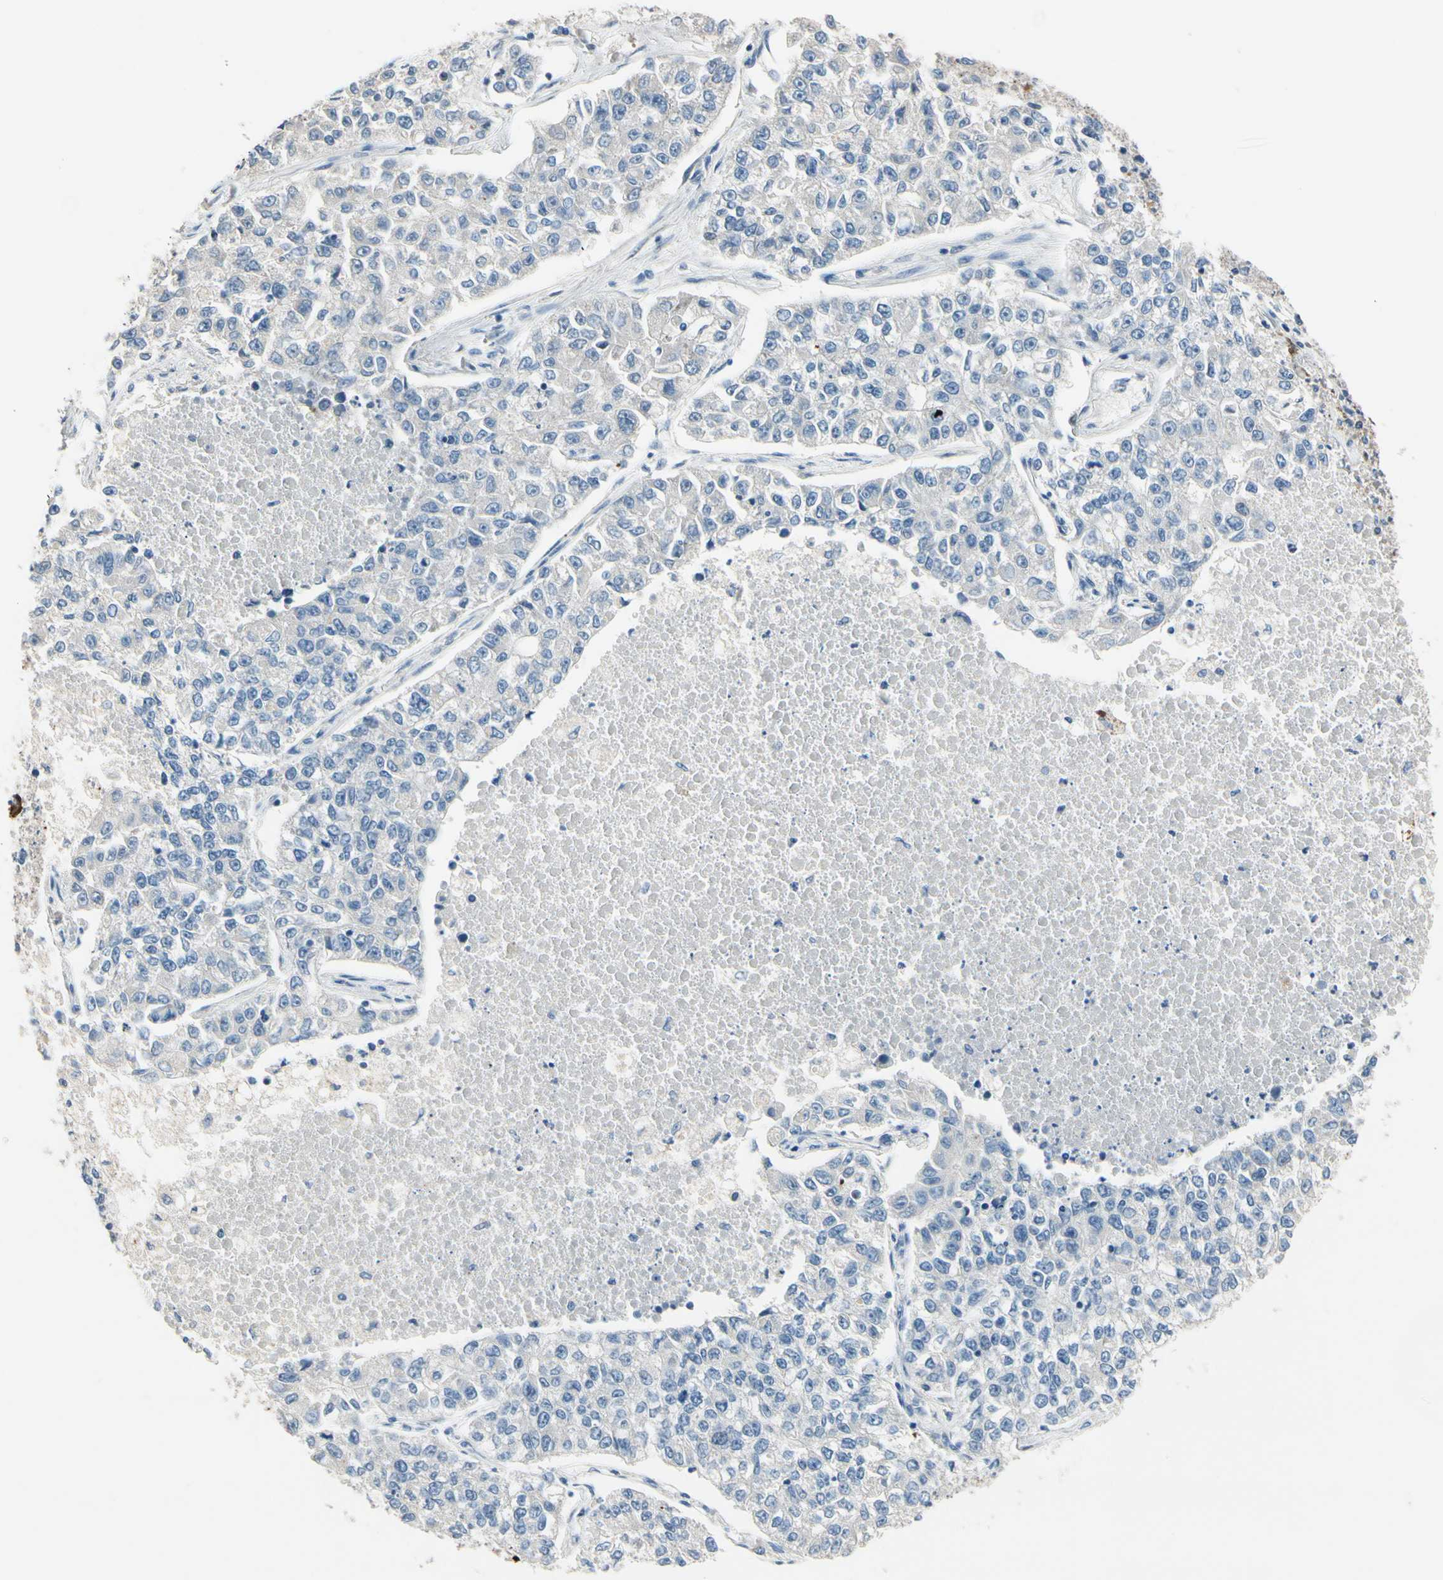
{"staining": {"intensity": "negative", "quantity": "none", "location": "none"}, "tissue": "lung cancer", "cell_type": "Tumor cells", "image_type": "cancer", "snomed": [{"axis": "morphology", "description": "Adenocarcinoma, NOS"}, {"axis": "topography", "description": "Lung"}], "caption": "There is no significant staining in tumor cells of lung adenocarcinoma.", "gene": "CPA3", "patient": {"sex": "male", "age": 49}}